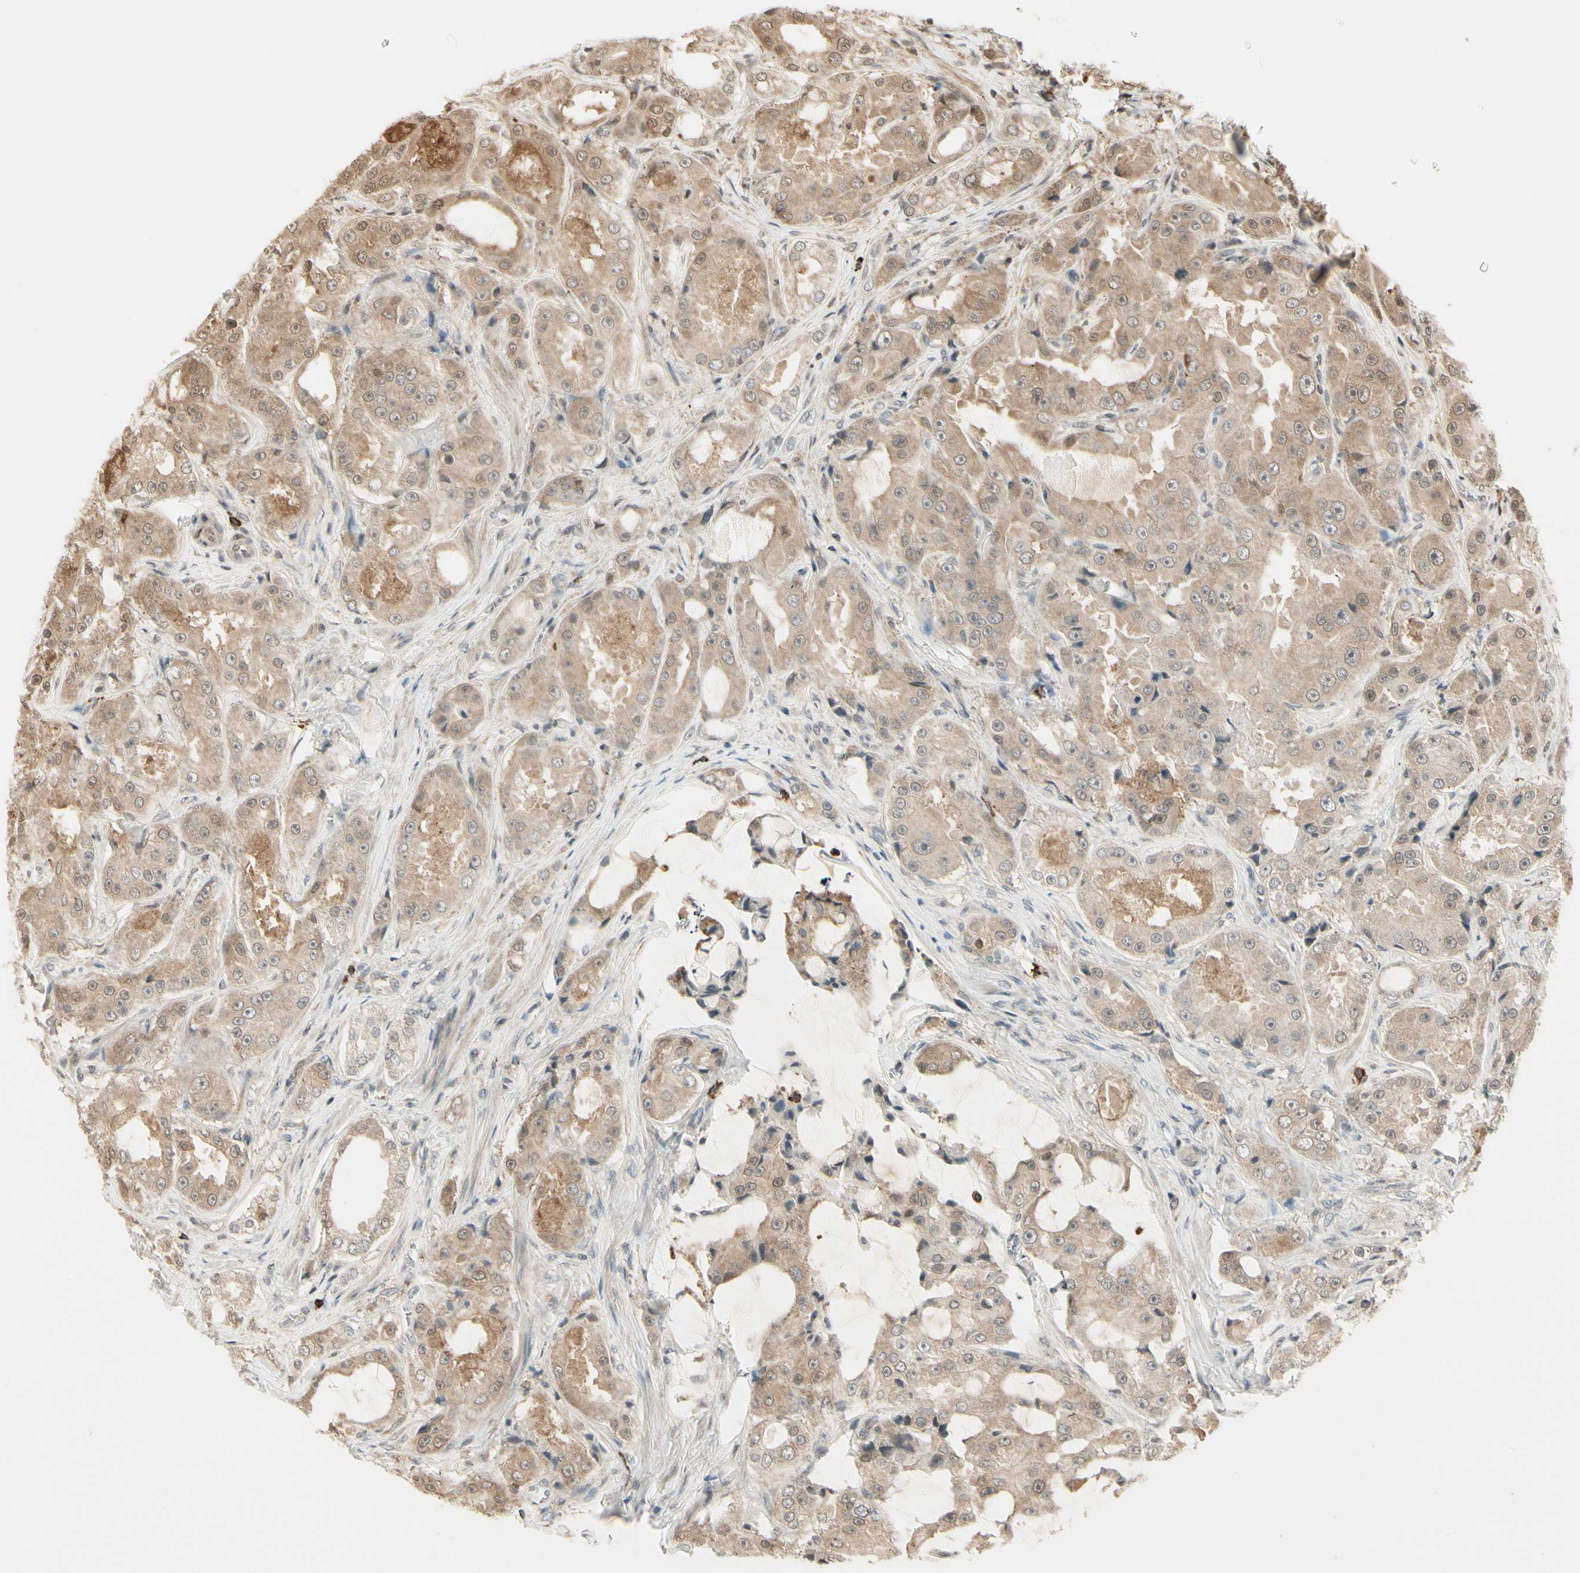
{"staining": {"intensity": "moderate", "quantity": ">75%", "location": "cytoplasmic/membranous"}, "tissue": "prostate cancer", "cell_type": "Tumor cells", "image_type": "cancer", "snomed": [{"axis": "morphology", "description": "Adenocarcinoma, High grade"}, {"axis": "topography", "description": "Prostate"}], "caption": "Immunohistochemistry (IHC) of human adenocarcinoma (high-grade) (prostate) reveals medium levels of moderate cytoplasmic/membranous expression in approximately >75% of tumor cells.", "gene": "EVC", "patient": {"sex": "male", "age": 73}}